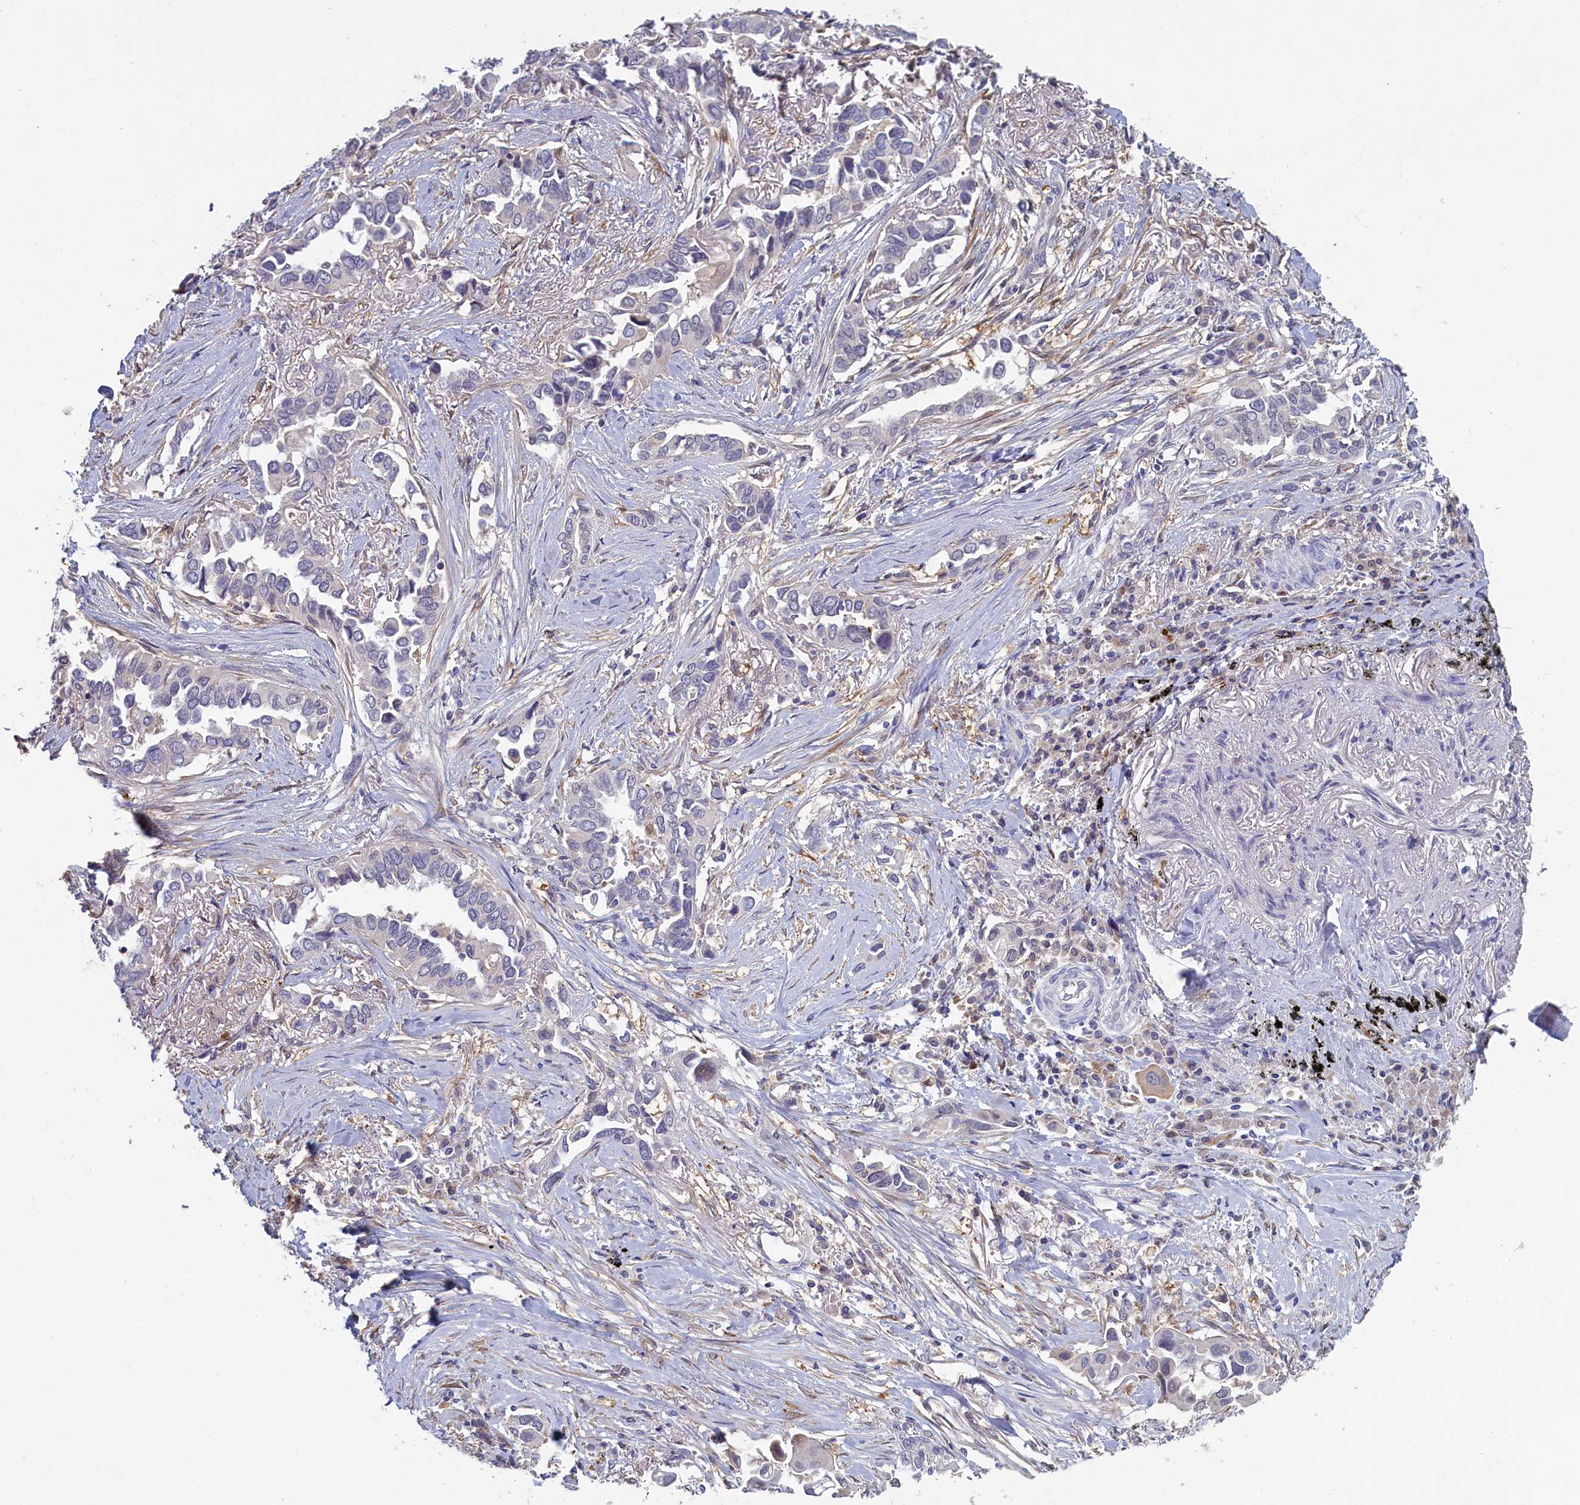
{"staining": {"intensity": "negative", "quantity": "none", "location": "none"}, "tissue": "lung cancer", "cell_type": "Tumor cells", "image_type": "cancer", "snomed": [{"axis": "morphology", "description": "Adenocarcinoma, NOS"}, {"axis": "topography", "description": "Lung"}], "caption": "The micrograph demonstrates no staining of tumor cells in lung adenocarcinoma.", "gene": "UCHL3", "patient": {"sex": "female", "age": 76}}